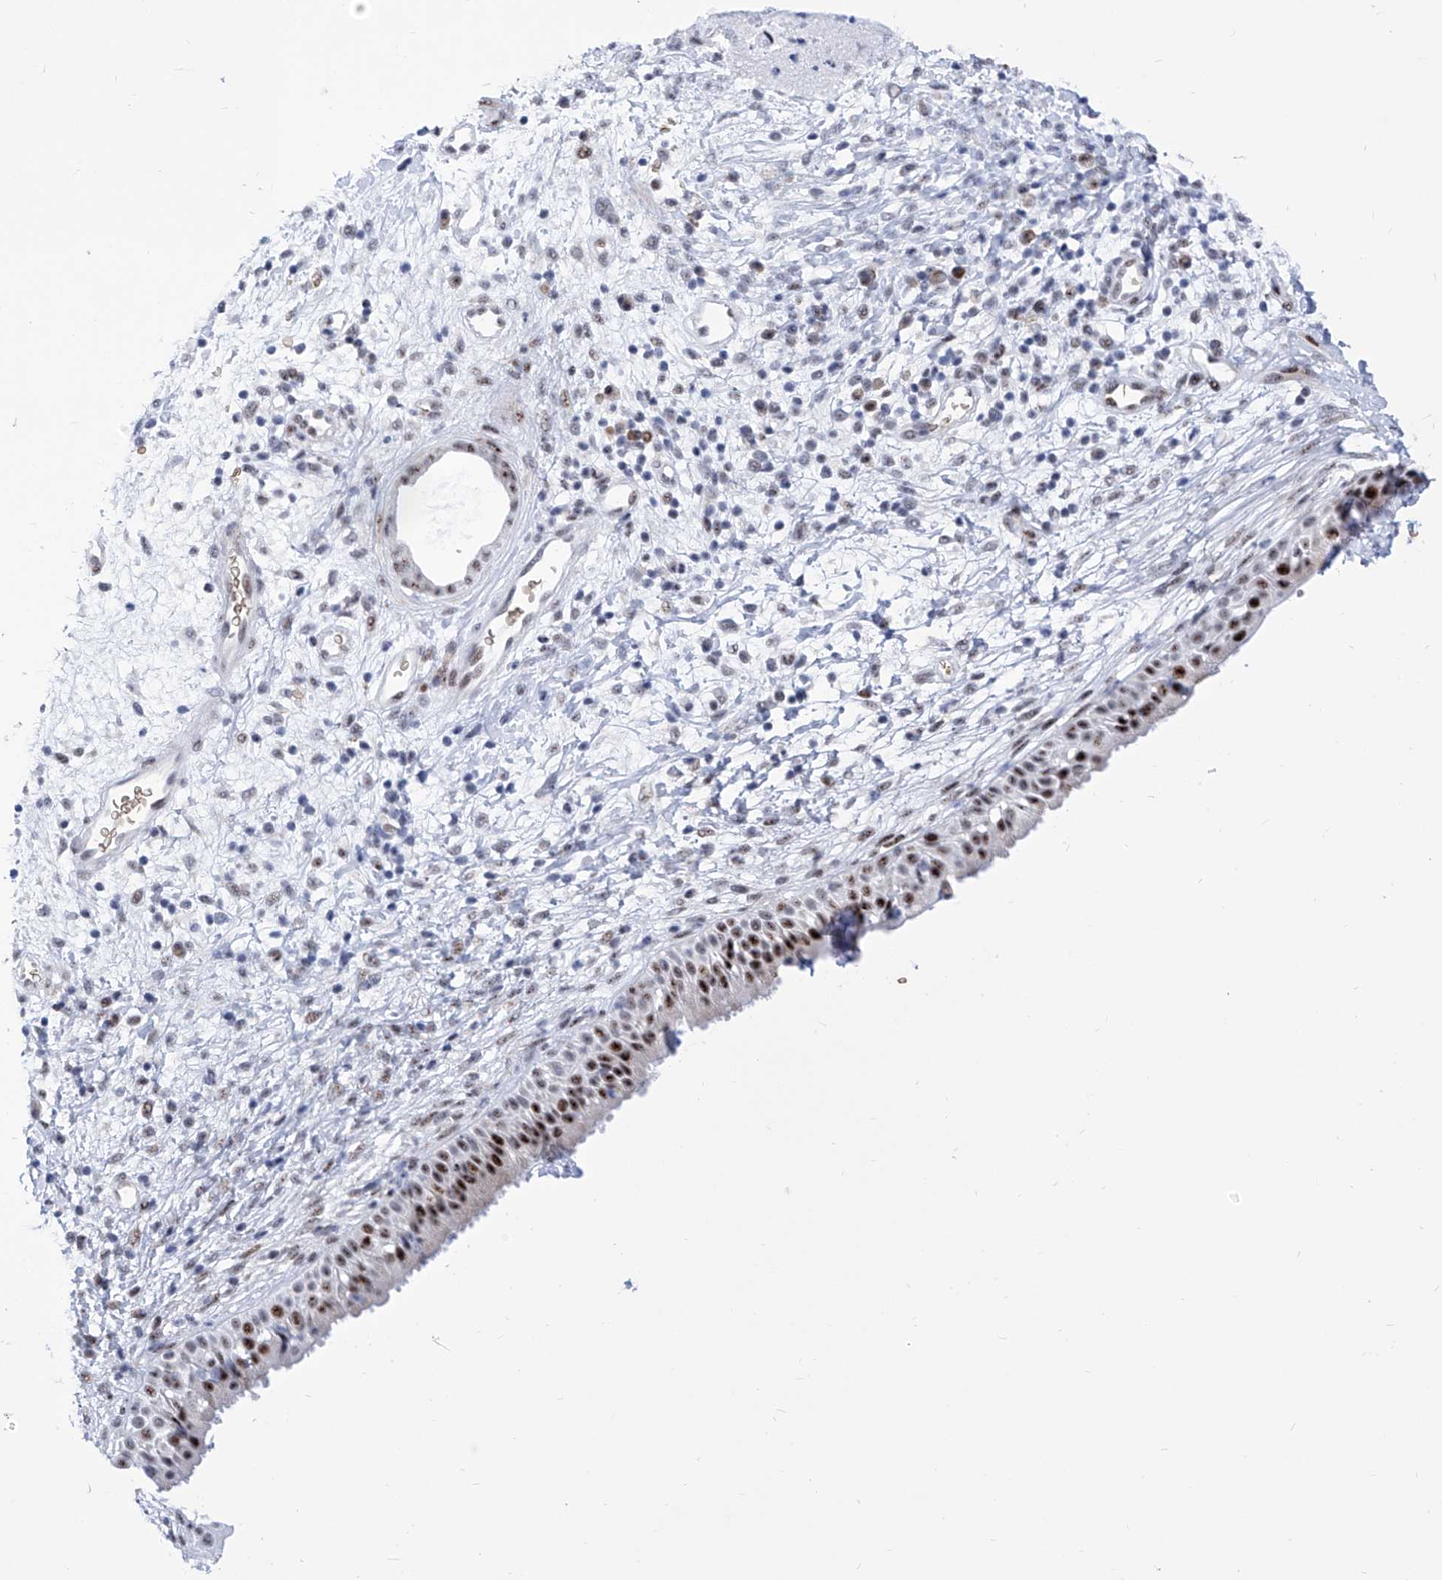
{"staining": {"intensity": "strong", "quantity": "25%-75%", "location": "nuclear"}, "tissue": "nasopharynx", "cell_type": "Respiratory epithelial cells", "image_type": "normal", "snomed": [{"axis": "morphology", "description": "Normal tissue, NOS"}, {"axis": "topography", "description": "Nasopharynx"}], "caption": "IHC of normal nasopharynx displays high levels of strong nuclear positivity in about 25%-75% of respiratory epithelial cells. Immunohistochemistry stains the protein in brown and the nuclei are stained blue.", "gene": "SART1", "patient": {"sex": "male", "age": 22}}